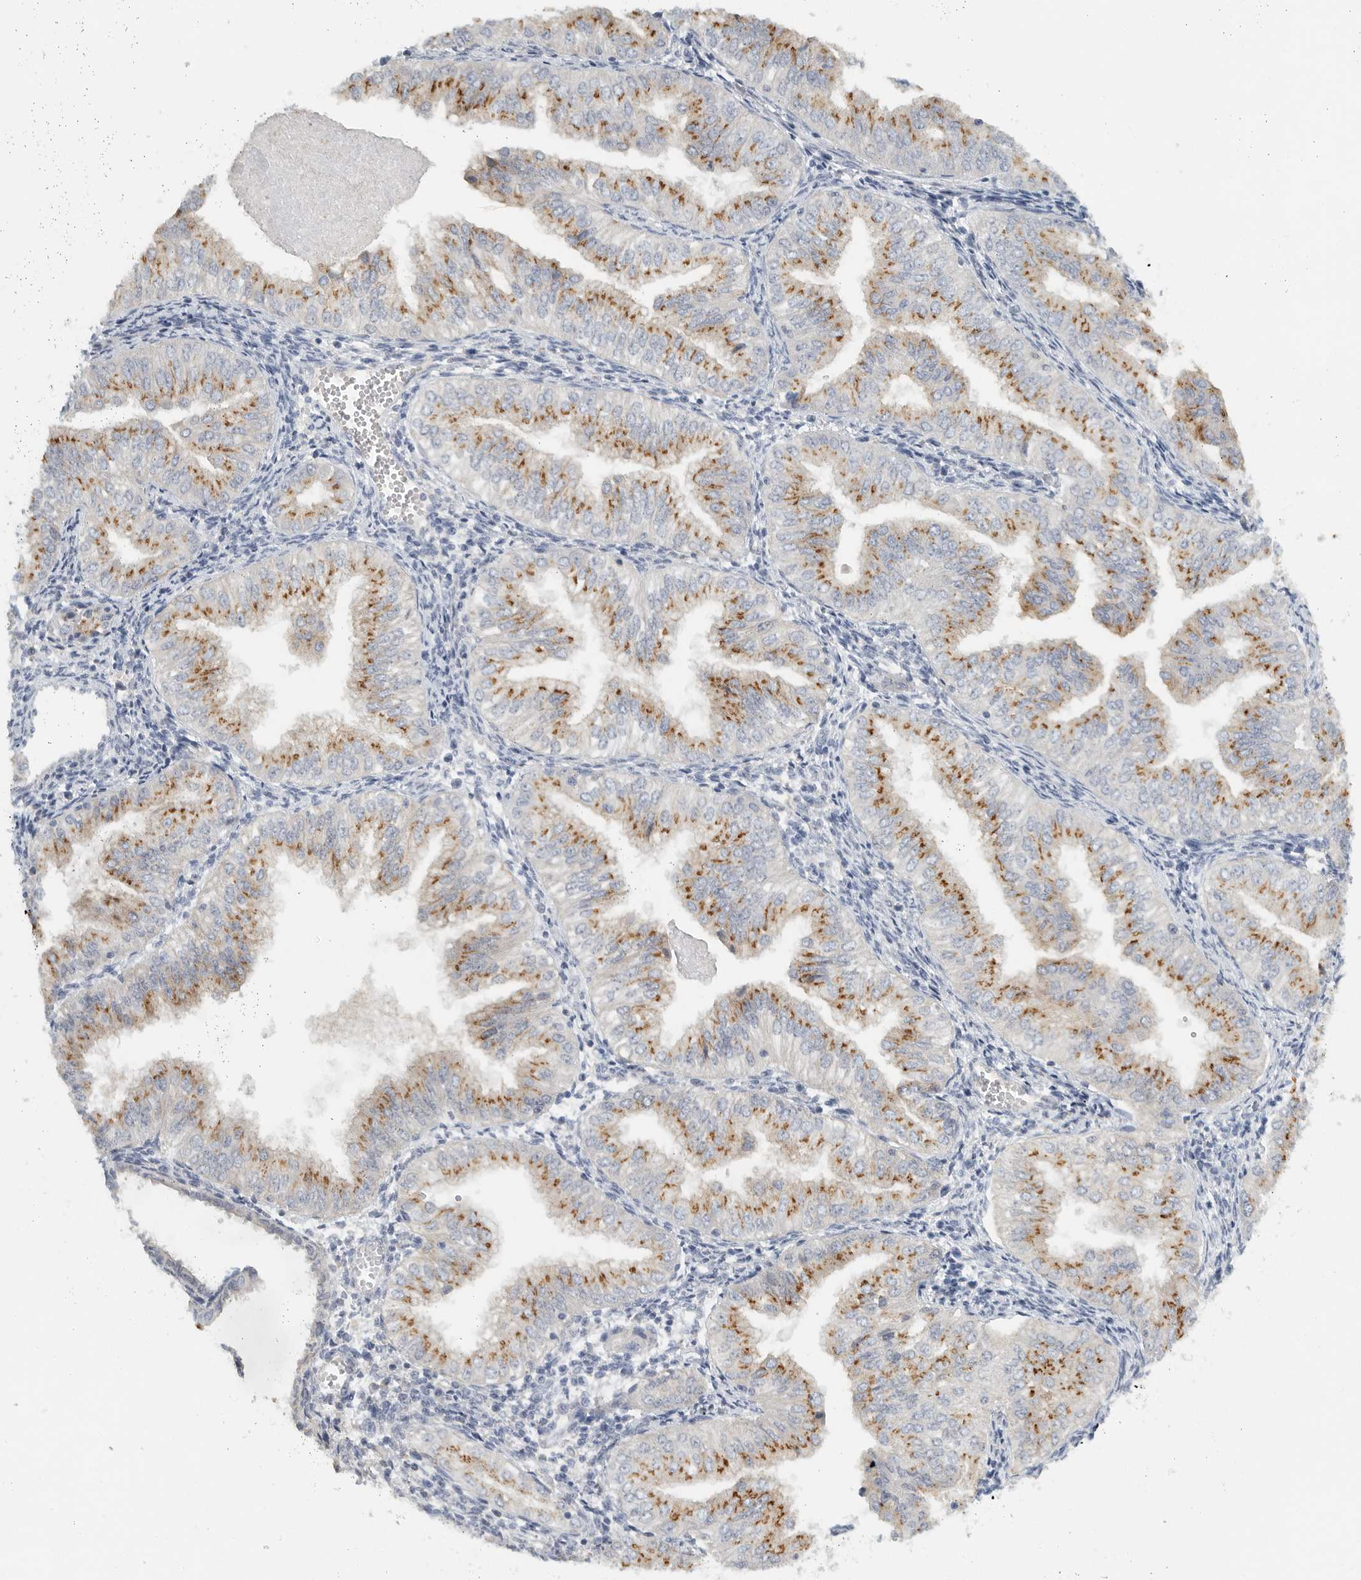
{"staining": {"intensity": "moderate", "quantity": ">75%", "location": "cytoplasmic/membranous"}, "tissue": "endometrial cancer", "cell_type": "Tumor cells", "image_type": "cancer", "snomed": [{"axis": "morphology", "description": "Normal tissue, NOS"}, {"axis": "morphology", "description": "Adenocarcinoma, NOS"}, {"axis": "topography", "description": "Endometrium"}], "caption": "IHC image of endometrial cancer stained for a protein (brown), which shows medium levels of moderate cytoplasmic/membranous staining in approximately >75% of tumor cells.", "gene": "PAM", "patient": {"sex": "female", "age": 53}}